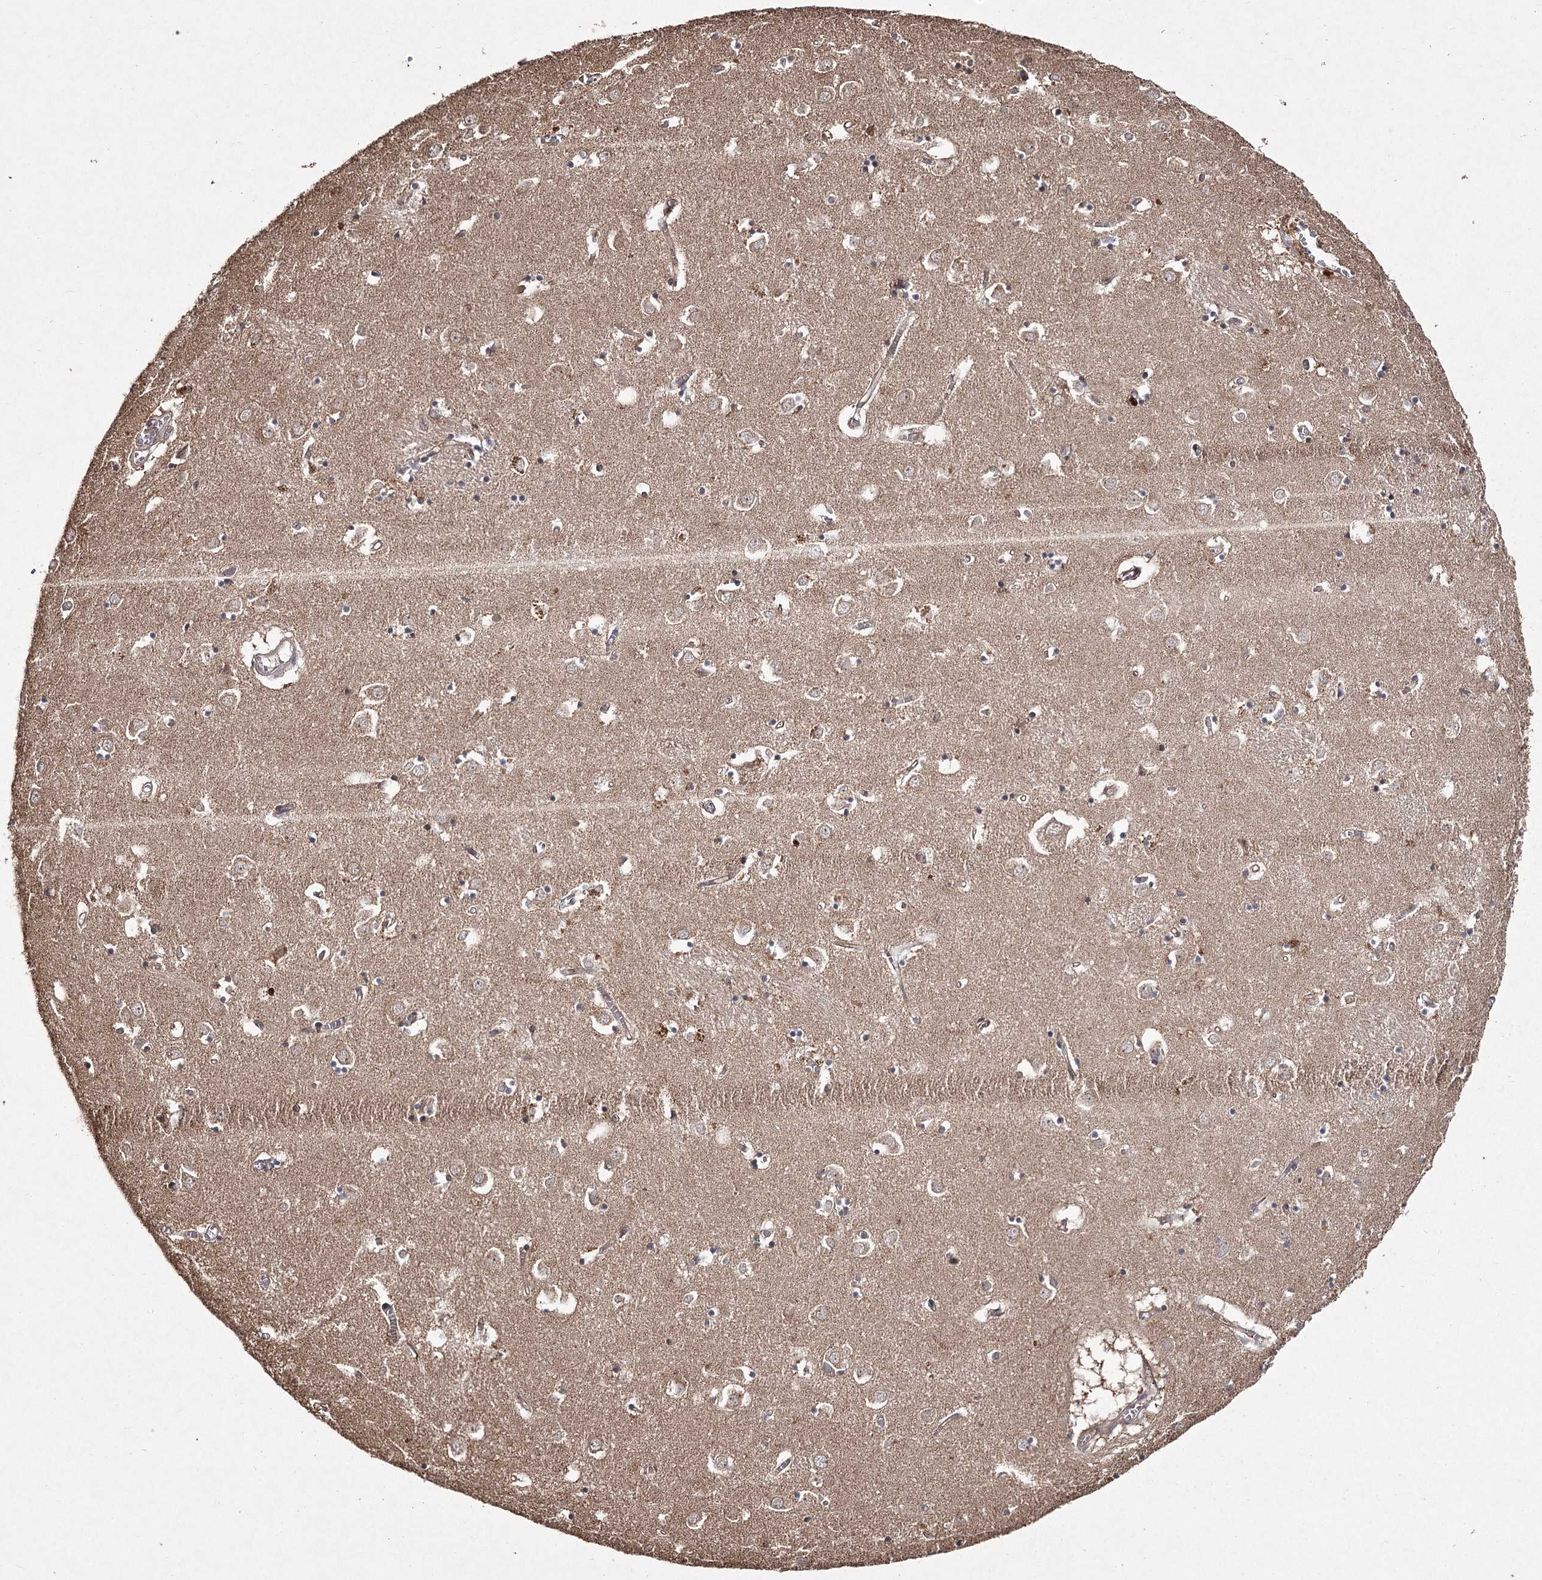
{"staining": {"intensity": "negative", "quantity": "none", "location": "none"}, "tissue": "caudate", "cell_type": "Glial cells", "image_type": "normal", "snomed": [{"axis": "morphology", "description": "Normal tissue, NOS"}, {"axis": "topography", "description": "Lateral ventricle wall"}], "caption": "This is an immunohistochemistry (IHC) photomicrograph of unremarkable human caudate. There is no expression in glial cells.", "gene": "FANCL", "patient": {"sex": "male", "age": 70}}